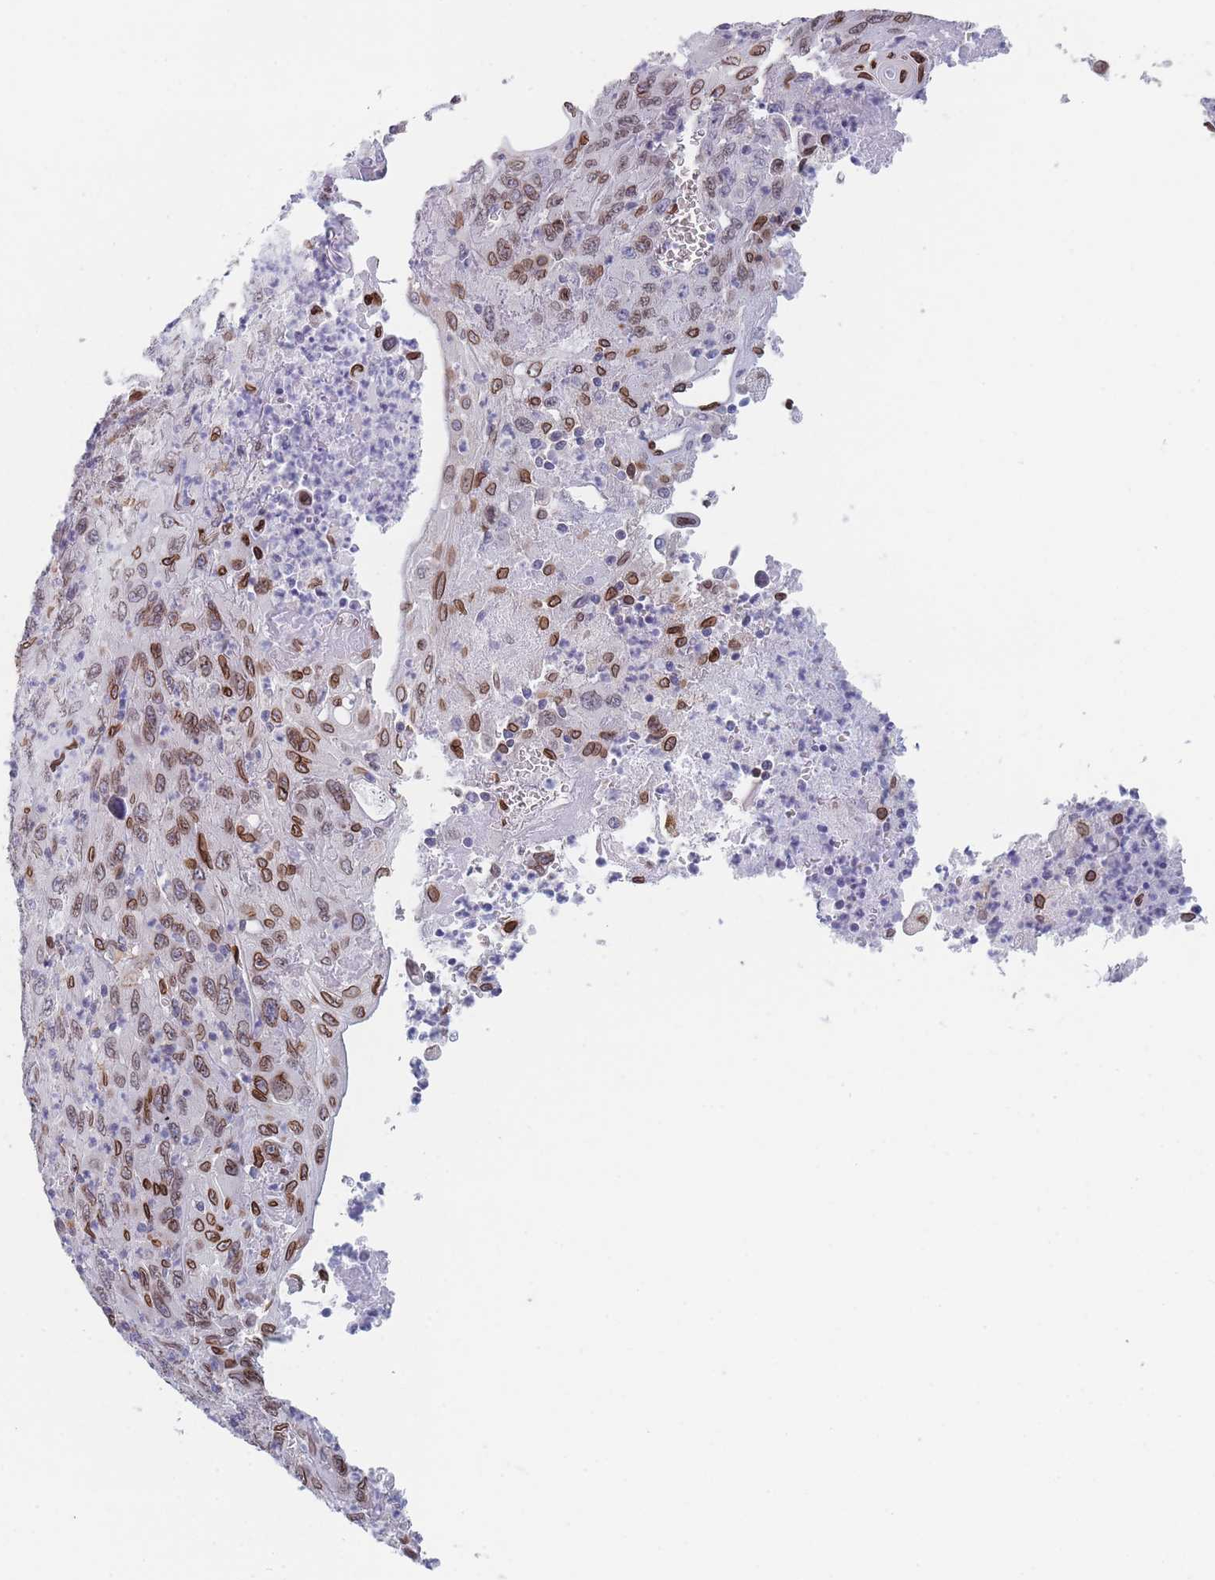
{"staining": {"intensity": "moderate", "quantity": "25%-75%", "location": "cytoplasmic/membranous,nuclear"}, "tissue": "melanoma", "cell_type": "Tumor cells", "image_type": "cancer", "snomed": [{"axis": "morphology", "description": "Malignant melanoma, Metastatic site"}, {"axis": "topography", "description": "Skin"}], "caption": "Immunohistochemical staining of human melanoma reveals medium levels of moderate cytoplasmic/membranous and nuclear staining in about 25%-75% of tumor cells.", "gene": "ZBTB1", "patient": {"sex": "female", "age": 56}}